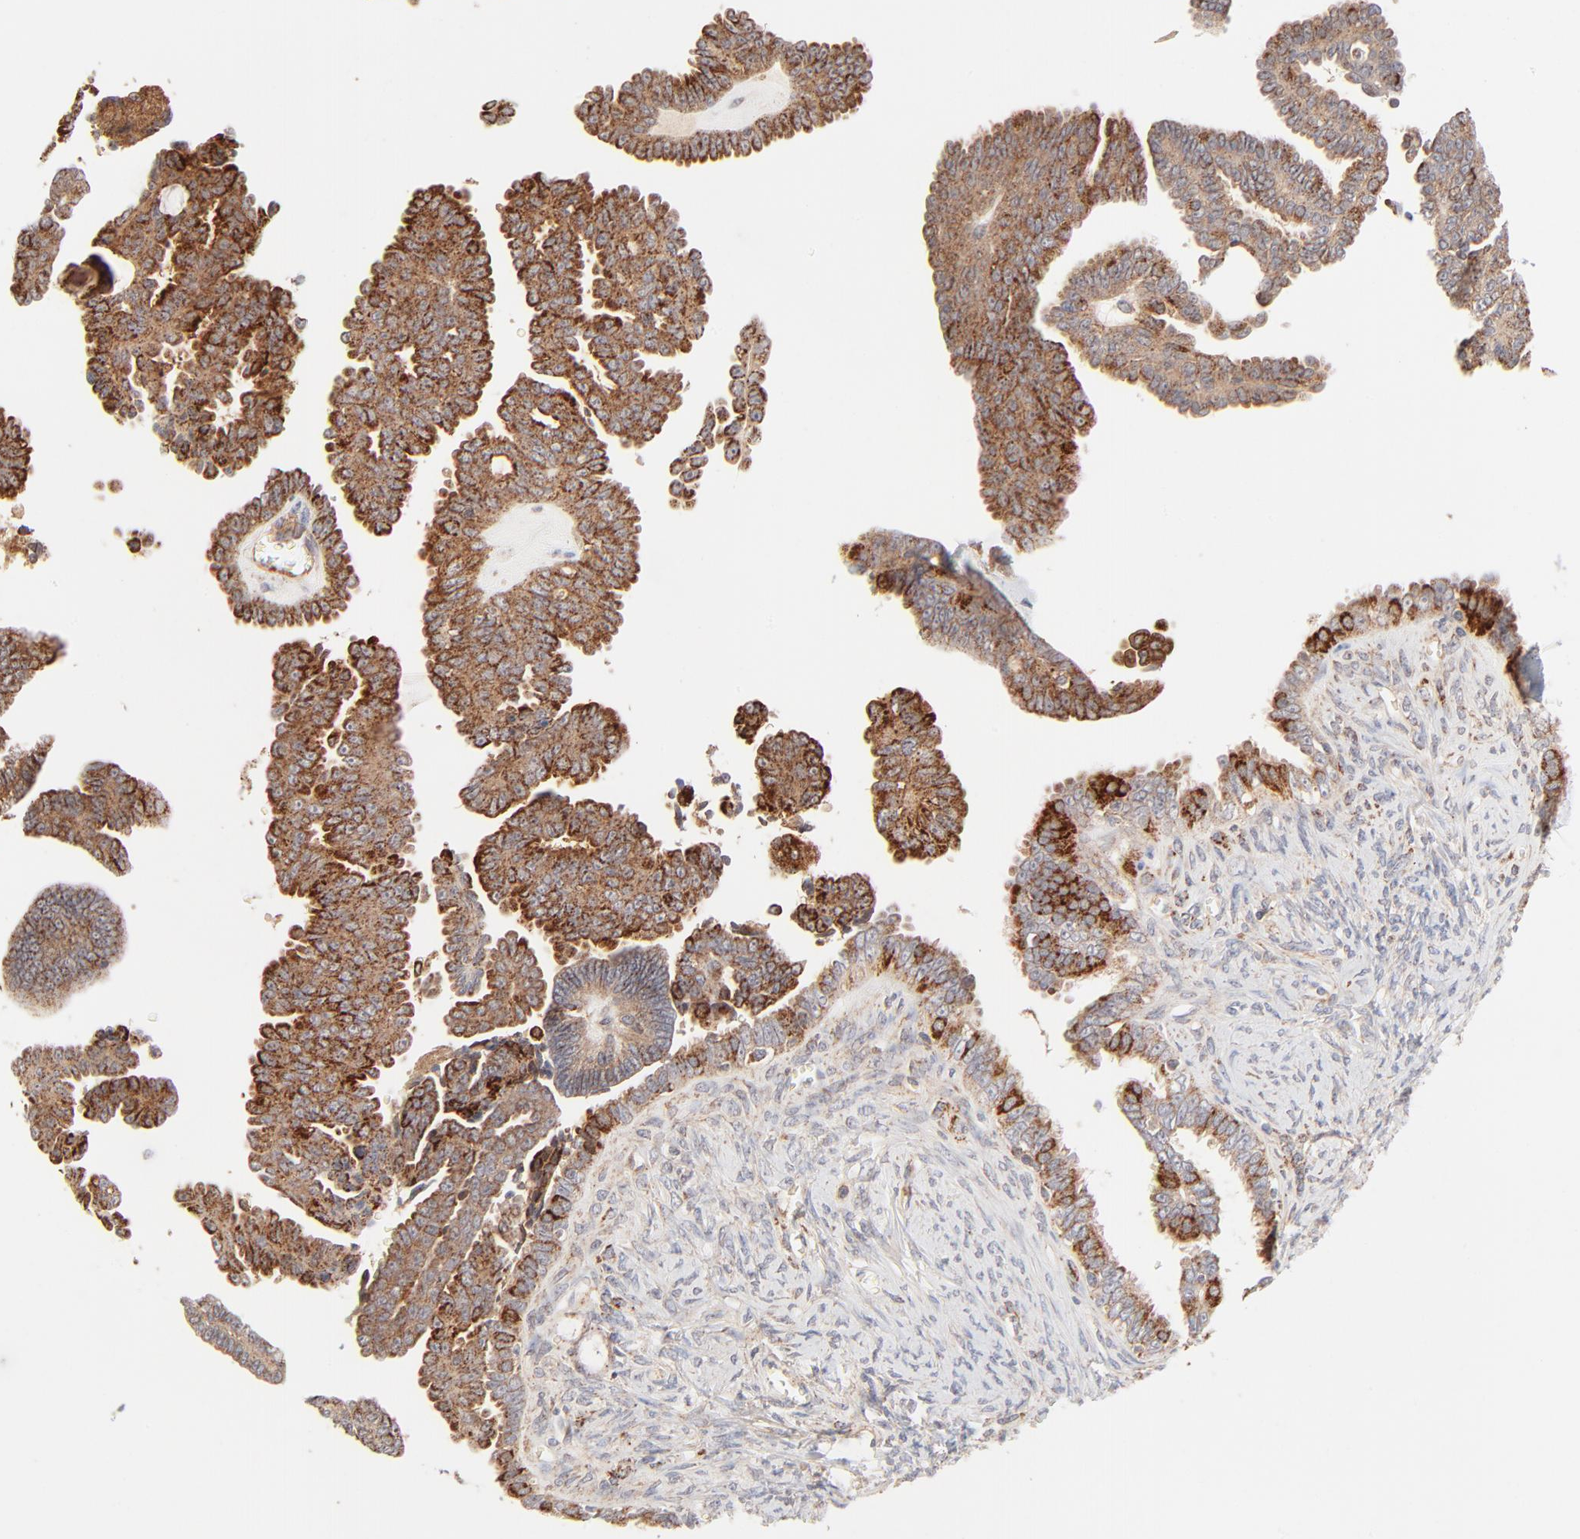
{"staining": {"intensity": "strong", "quantity": ">75%", "location": "cytoplasmic/membranous"}, "tissue": "ovarian cancer", "cell_type": "Tumor cells", "image_type": "cancer", "snomed": [{"axis": "morphology", "description": "Cystadenocarcinoma, serous, NOS"}, {"axis": "topography", "description": "Ovary"}], "caption": "The micrograph exhibits staining of ovarian cancer, revealing strong cytoplasmic/membranous protein expression (brown color) within tumor cells.", "gene": "CSPG4", "patient": {"sex": "female", "age": 71}}